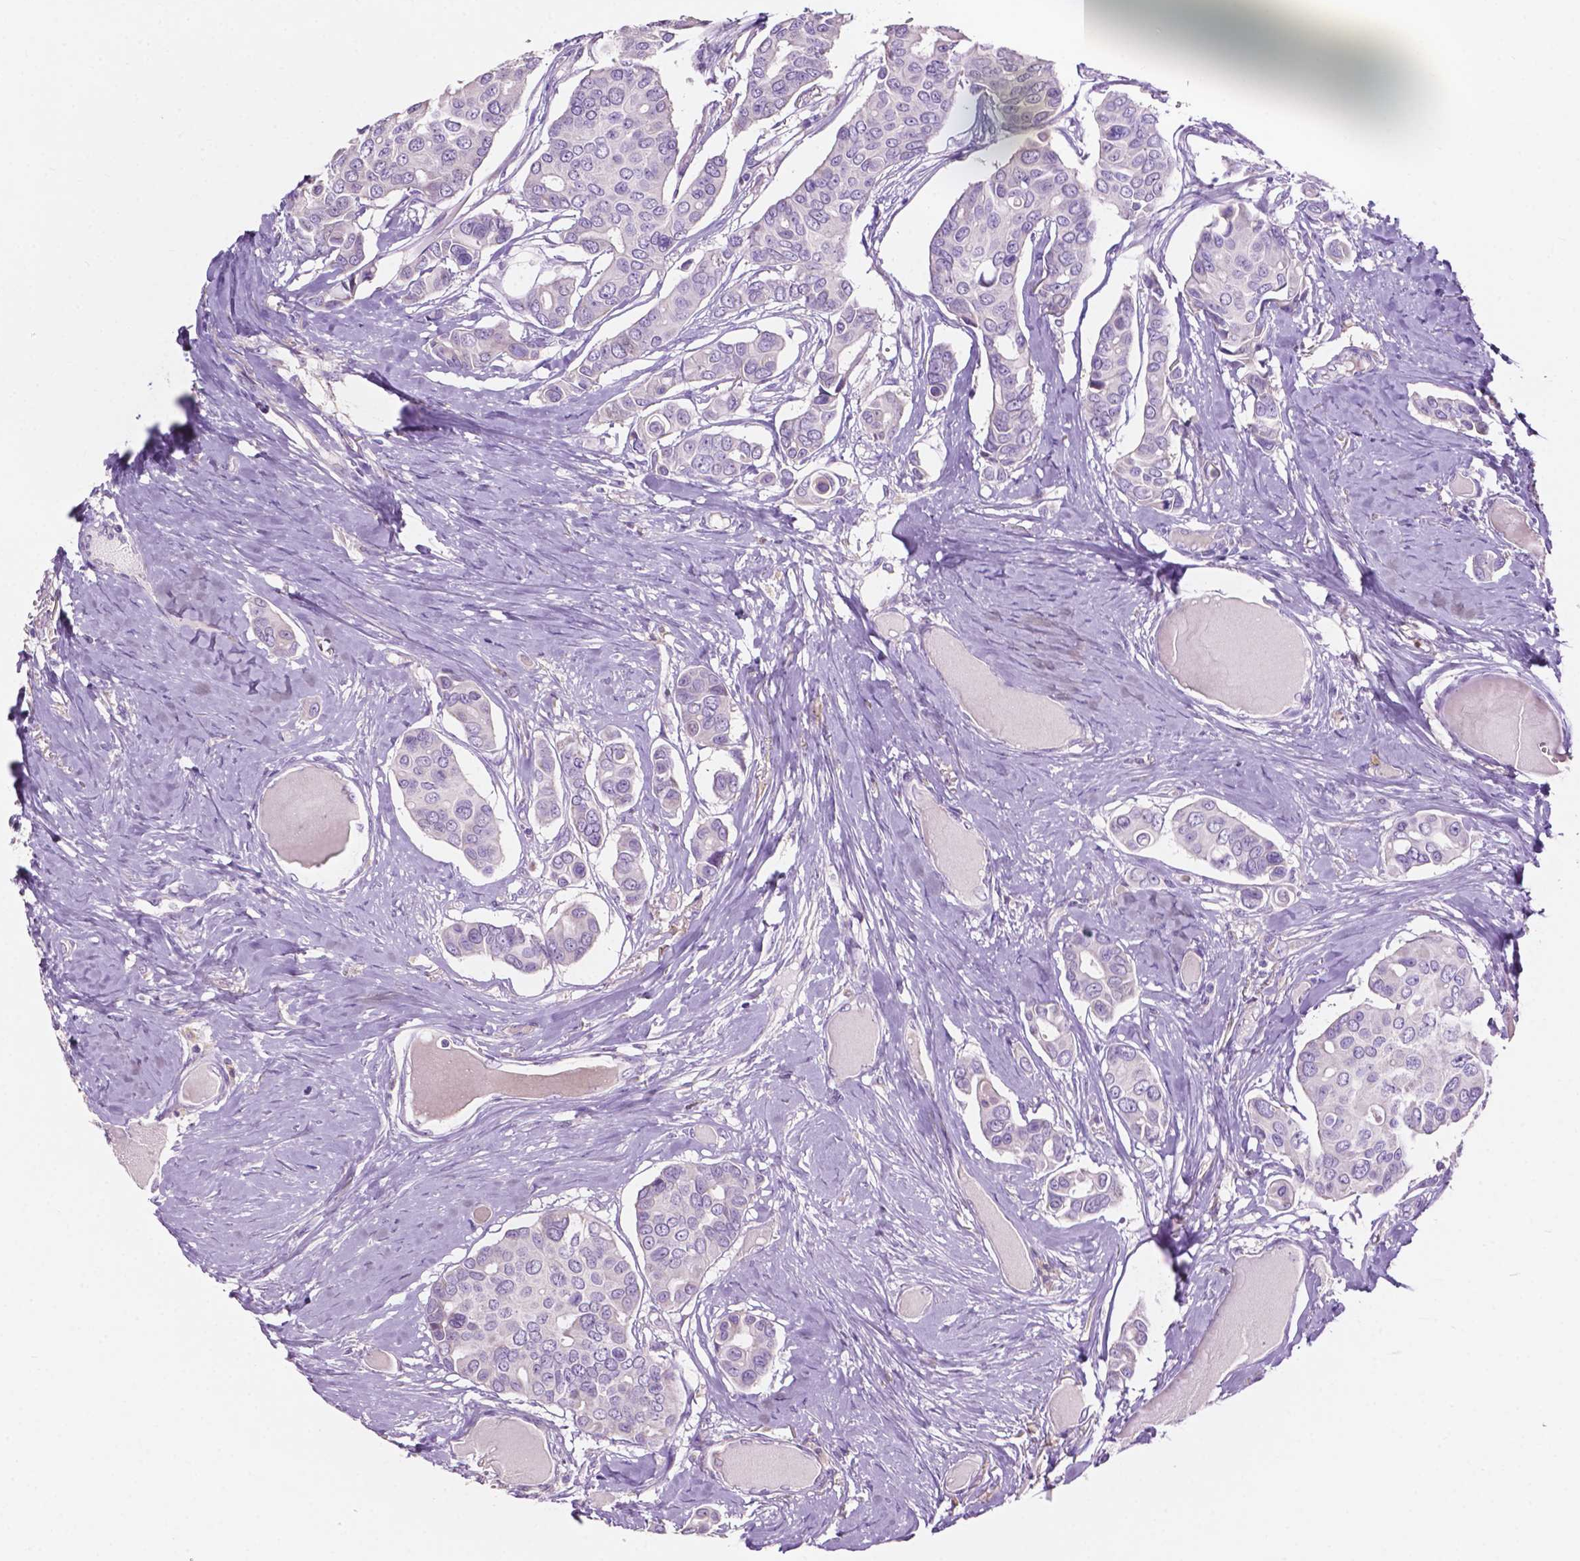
{"staining": {"intensity": "negative", "quantity": "none", "location": "none"}, "tissue": "breast cancer", "cell_type": "Tumor cells", "image_type": "cancer", "snomed": [{"axis": "morphology", "description": "Duct carcinoma"}, {"axis": "topography", "description": "Breast"}], "caption": "An image of human breast cancer (invasive ductal carcinoma) is negative for staining in tumor cells. Nuclei are stained in blue.", "gene": "CLDN17", "patient": {"sex": "female", "age": 54}}